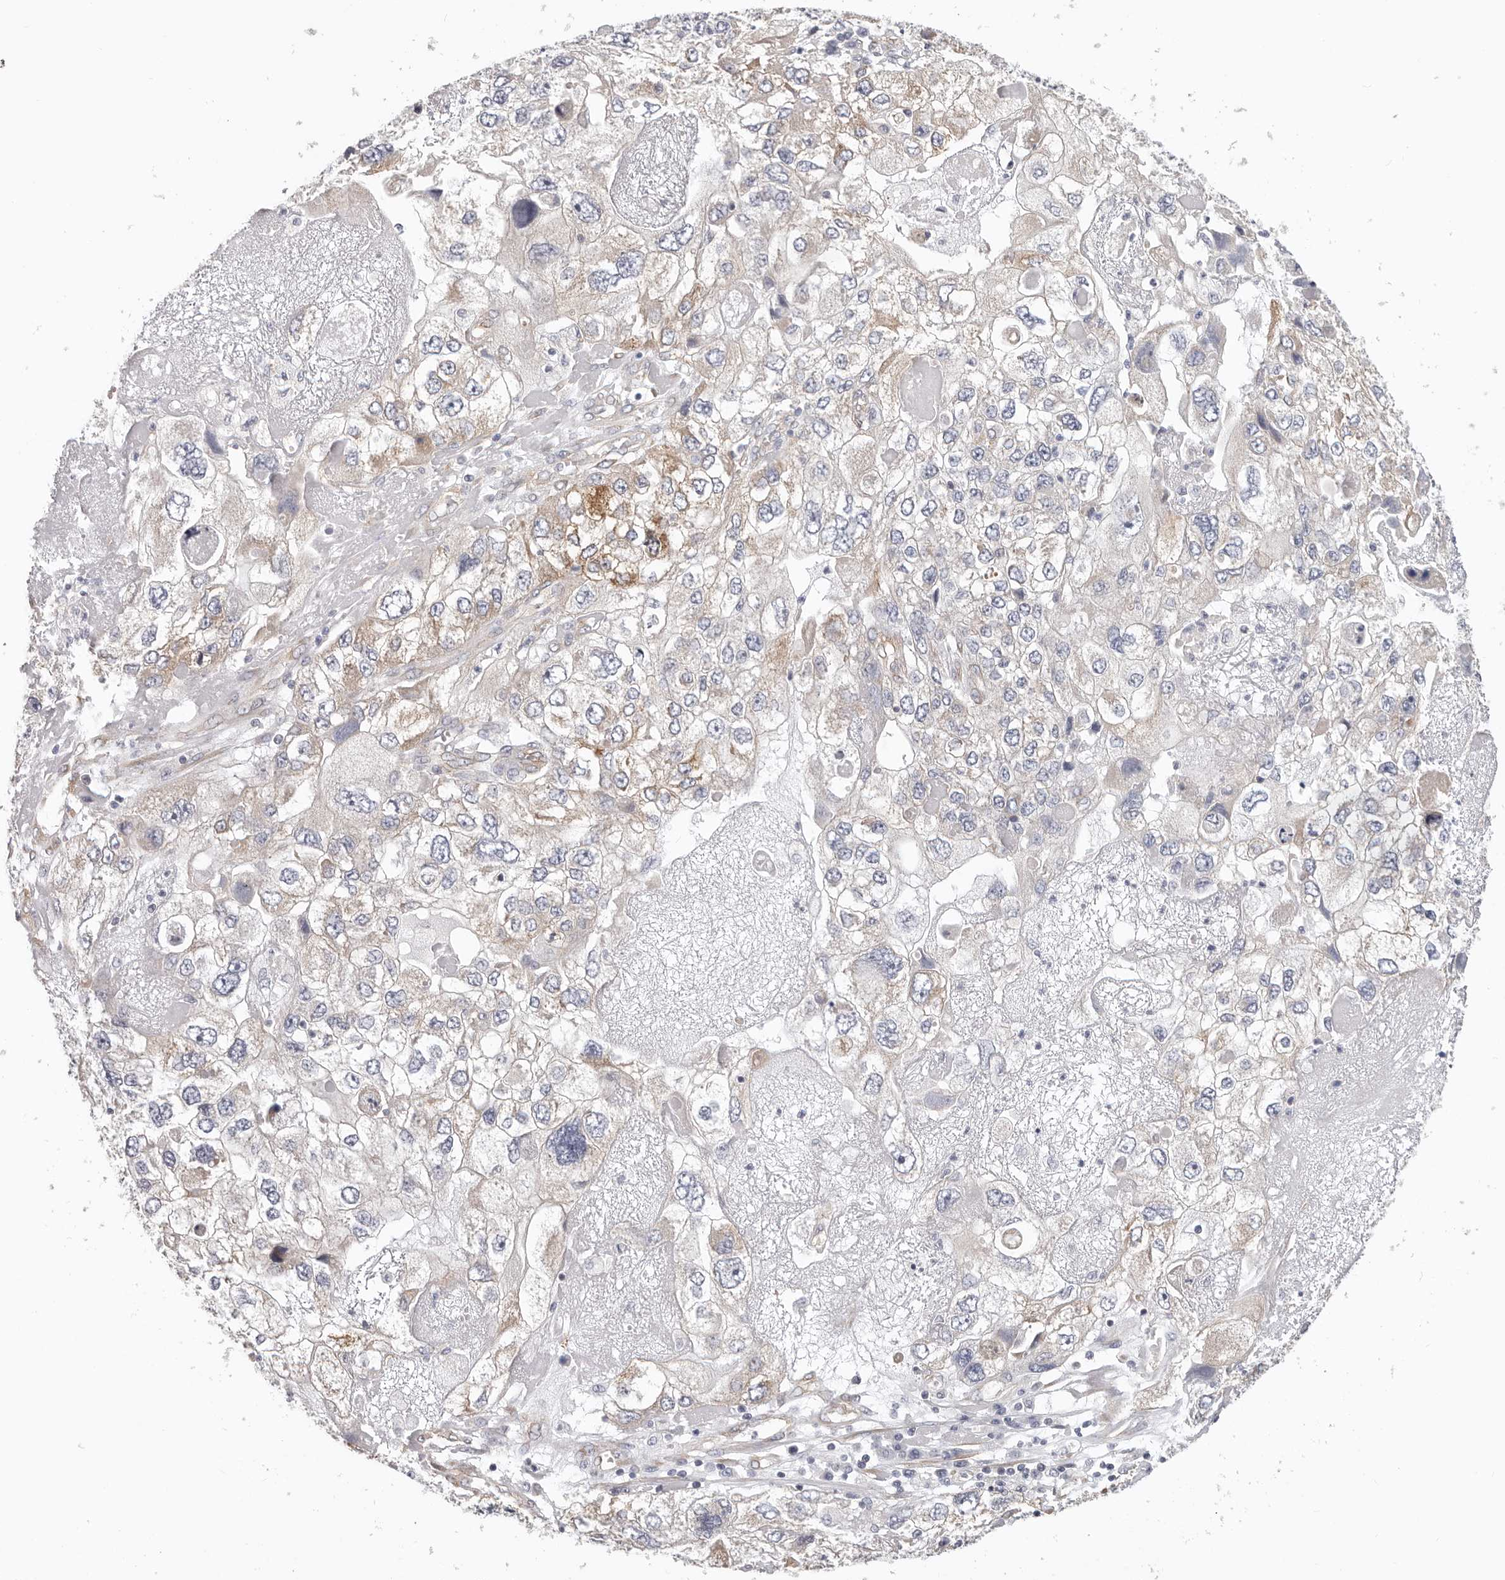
{"staining": {"intensity": "moderate", "quantity": "<25%", "location": "cytoplasmic/membranous"}, "tissue": "endometrial cancer", "cell_type": "Tumor cells", "image_type": "cancer", "snomed": [{"axis": "morphology", "description": "Adenocarcinoma, NOS"}, {"axis": "topography", "description": "Endometrium"}], "caption": "This photomicrograph demonstrates immunohistochemistry staining of human endometrial adenocarcinoma, with low moderate cytoplasmic/membranous staining in approximately <25% of tumor cells.", "gene": "AFDN", "patient": {"sex": "female", "age": 49}}